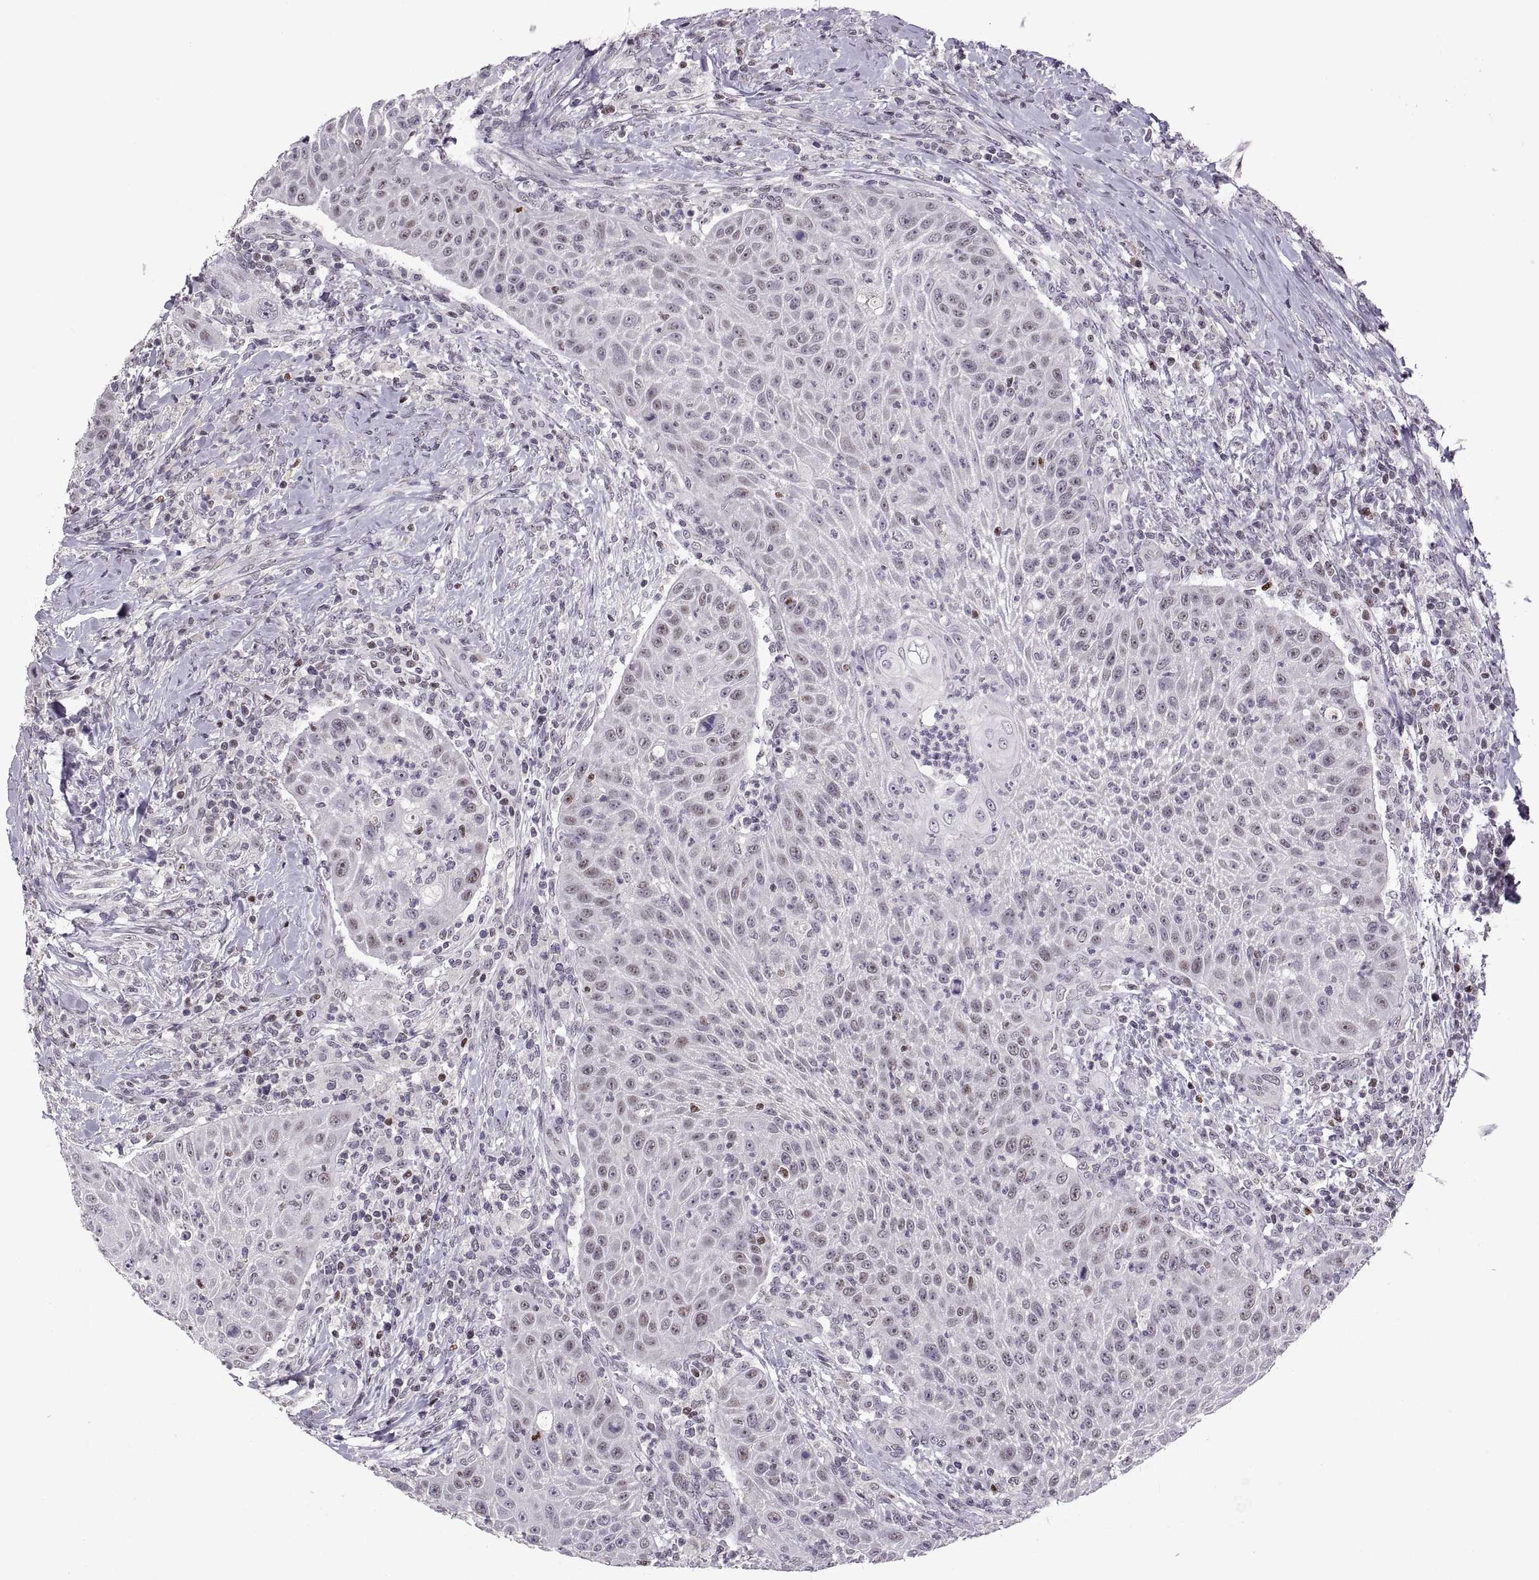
{"staining": {"intensity": "negative", "quantity": "none", "location": "none"}, "tissue": "head and neck cancer", "cell_type": "Tumor cells", "image_type": "cancer", "snomed": [{"axis": "morphology", "description": "Squamous cell carcinoma, NOS"}, {"axis": "topography", "description": "Head-Neck"}], "caption": "Immunohistochemistry (IHC) image of neoplastic tissue: human head and neck cancer (squamous cell carcinoma) stained with DAB displays no significant protein positivity in tumor cells.", "gene": "NEK2", "patient": {"sex": "male", "age": 69}}